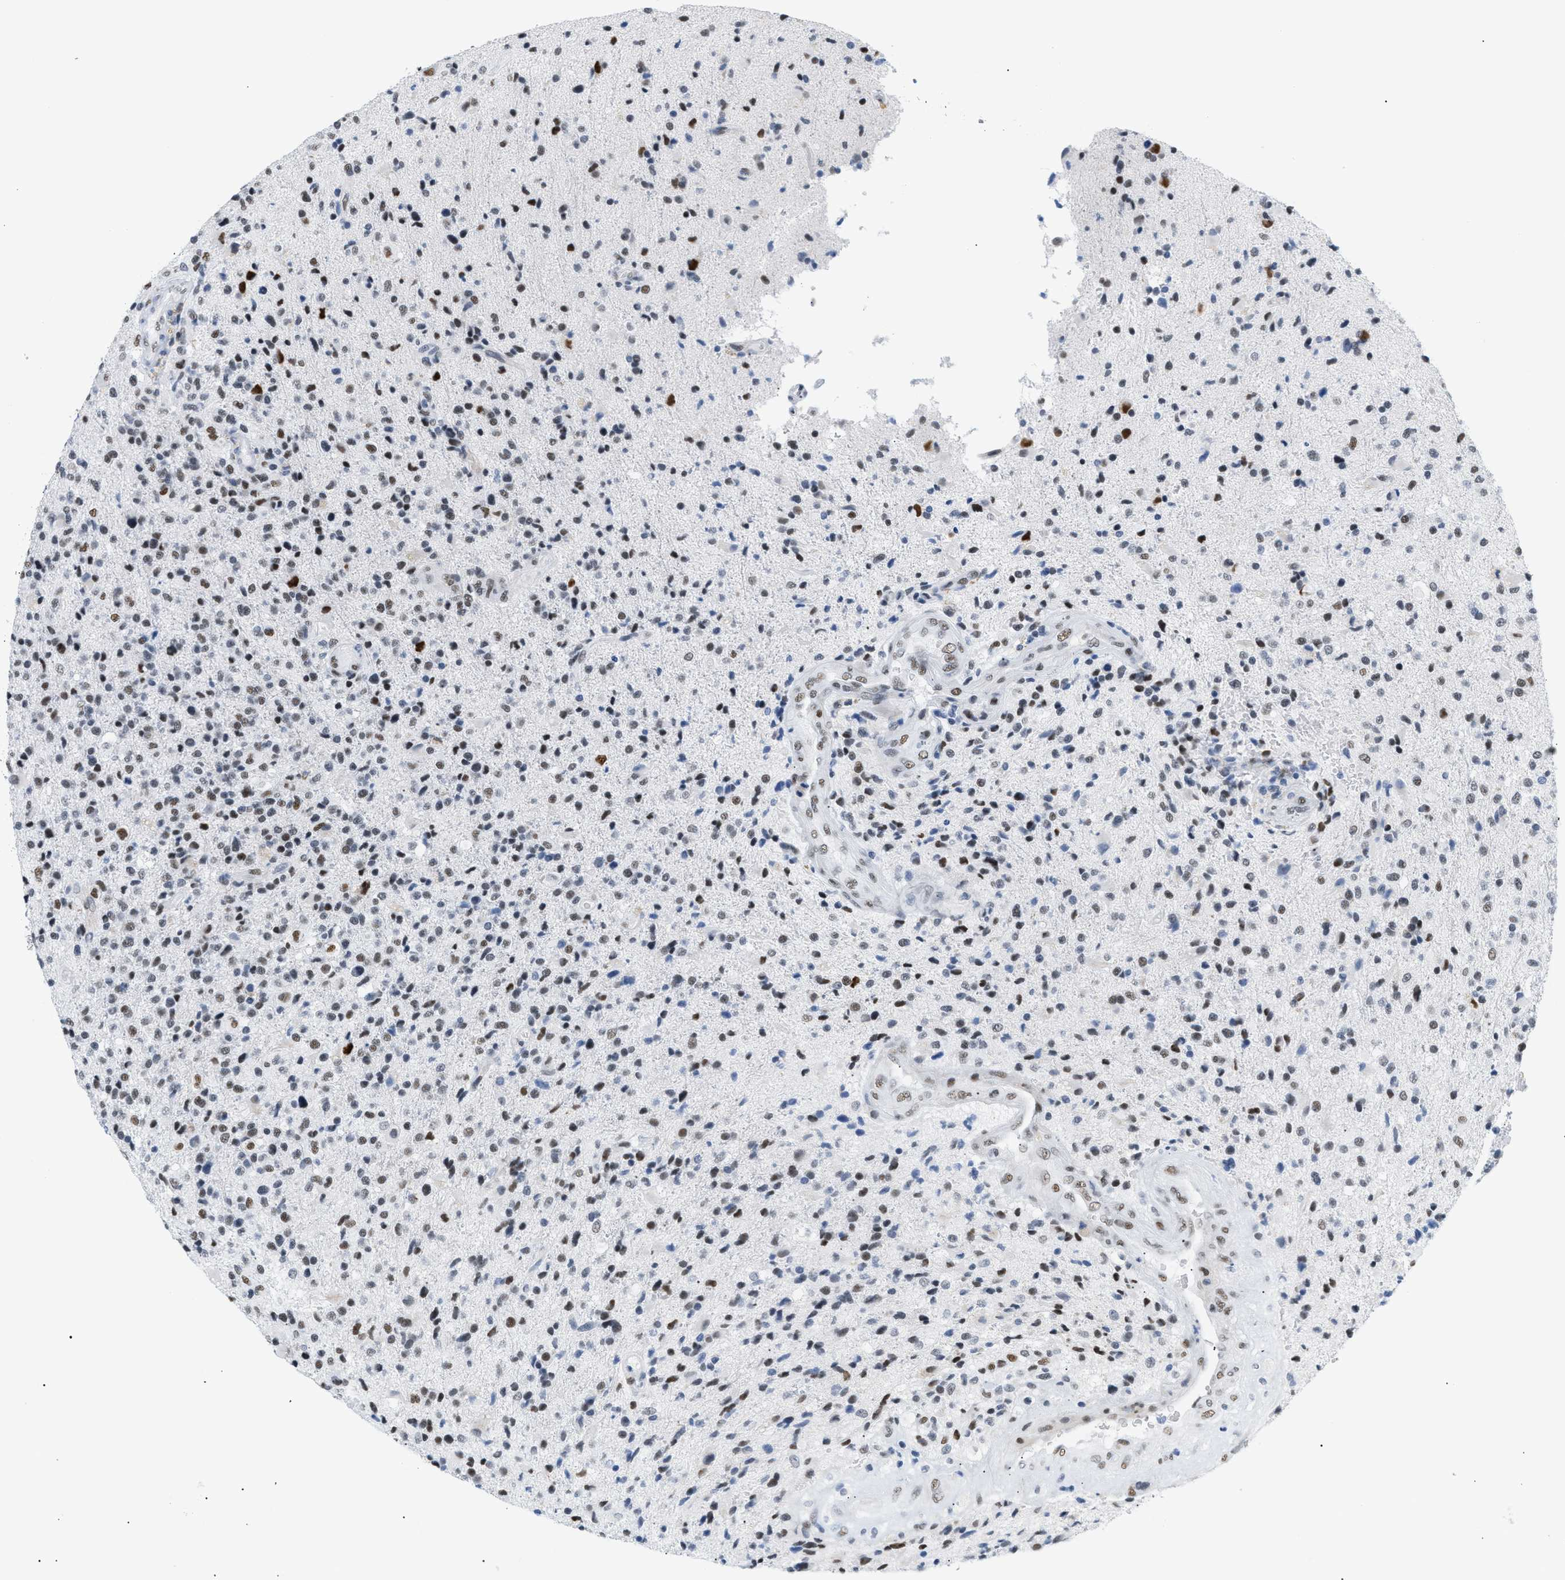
{"staining": {"intensity": "moderate", "quantity": "<25%", "location": "nuclear"}, "tissue": "glioma", "cell_type": "Tumor cells", "image_type": "cancer", "snomed": [{"axis": "morphology", "description": "Glioma, malignant, High grade"}, {"axis": "topography", "description": "Brain"}], "caption": "An image of malignant high-grade glioma stained for a protein reveals moderate nuclear brown staining in tumor cells.", "gene": "ELN", "patient": {"sex": "male", "age": 72}}